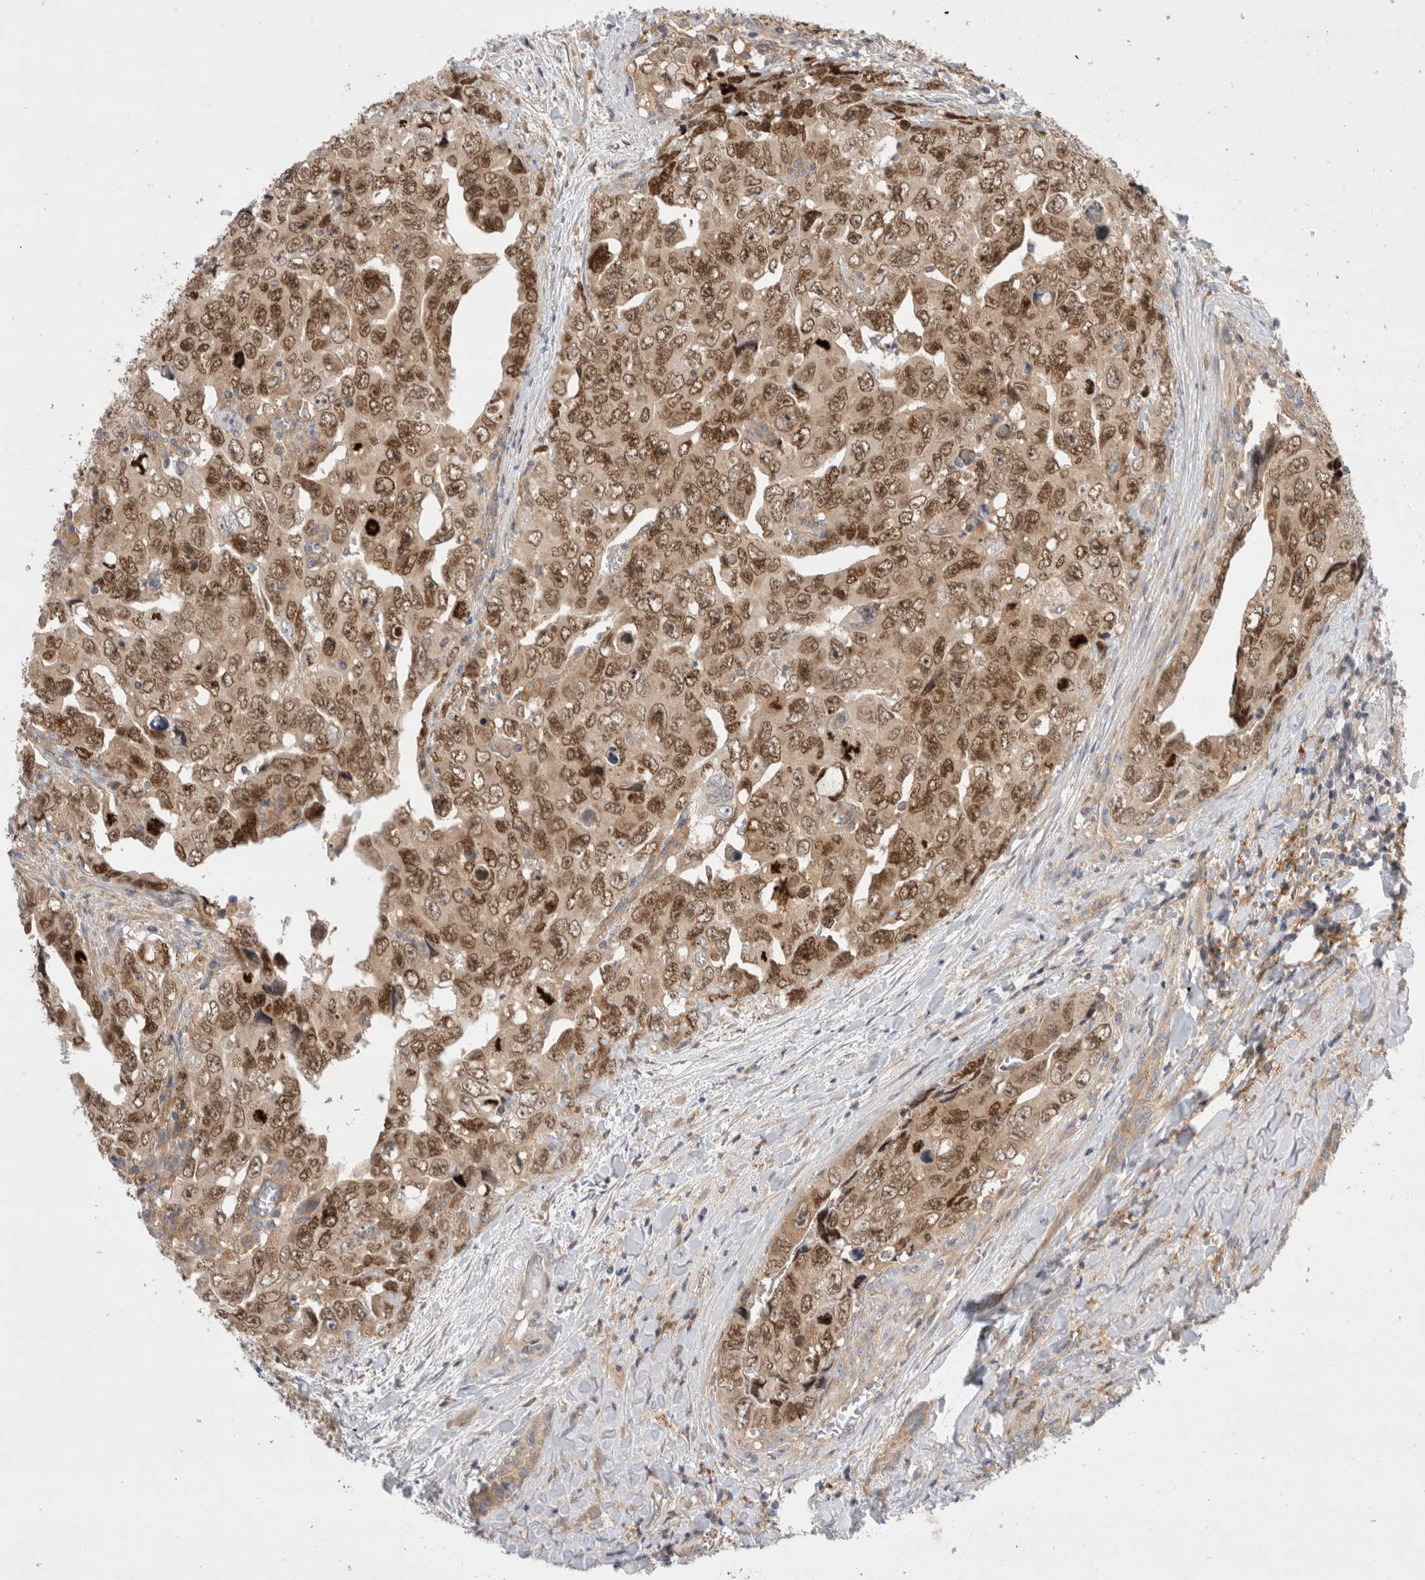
{"staining": {"intensity": "moderate", "quantity": ">75%", "location": "cytoplasmic/membranous,nuclear"}, "tissue": "testis cancer", "cell_type": "Tumor cells", "image_type": "cancer", "snomed": [{"axis": "morphology", "description": "Carcinoma, Embryonal, NOS"}, {"axis": "topography", "description": "Testis"}], "caption": "The micrograph exhibits immunohistochemical staining of testis embryonal carcinoma. There is moderate cytoplasmic/membranous and nuclear staining is appreciated in about >75% of tumor cells.", "gene": "CDCA7L", "patient": {"sex": "male", "age": 28}}